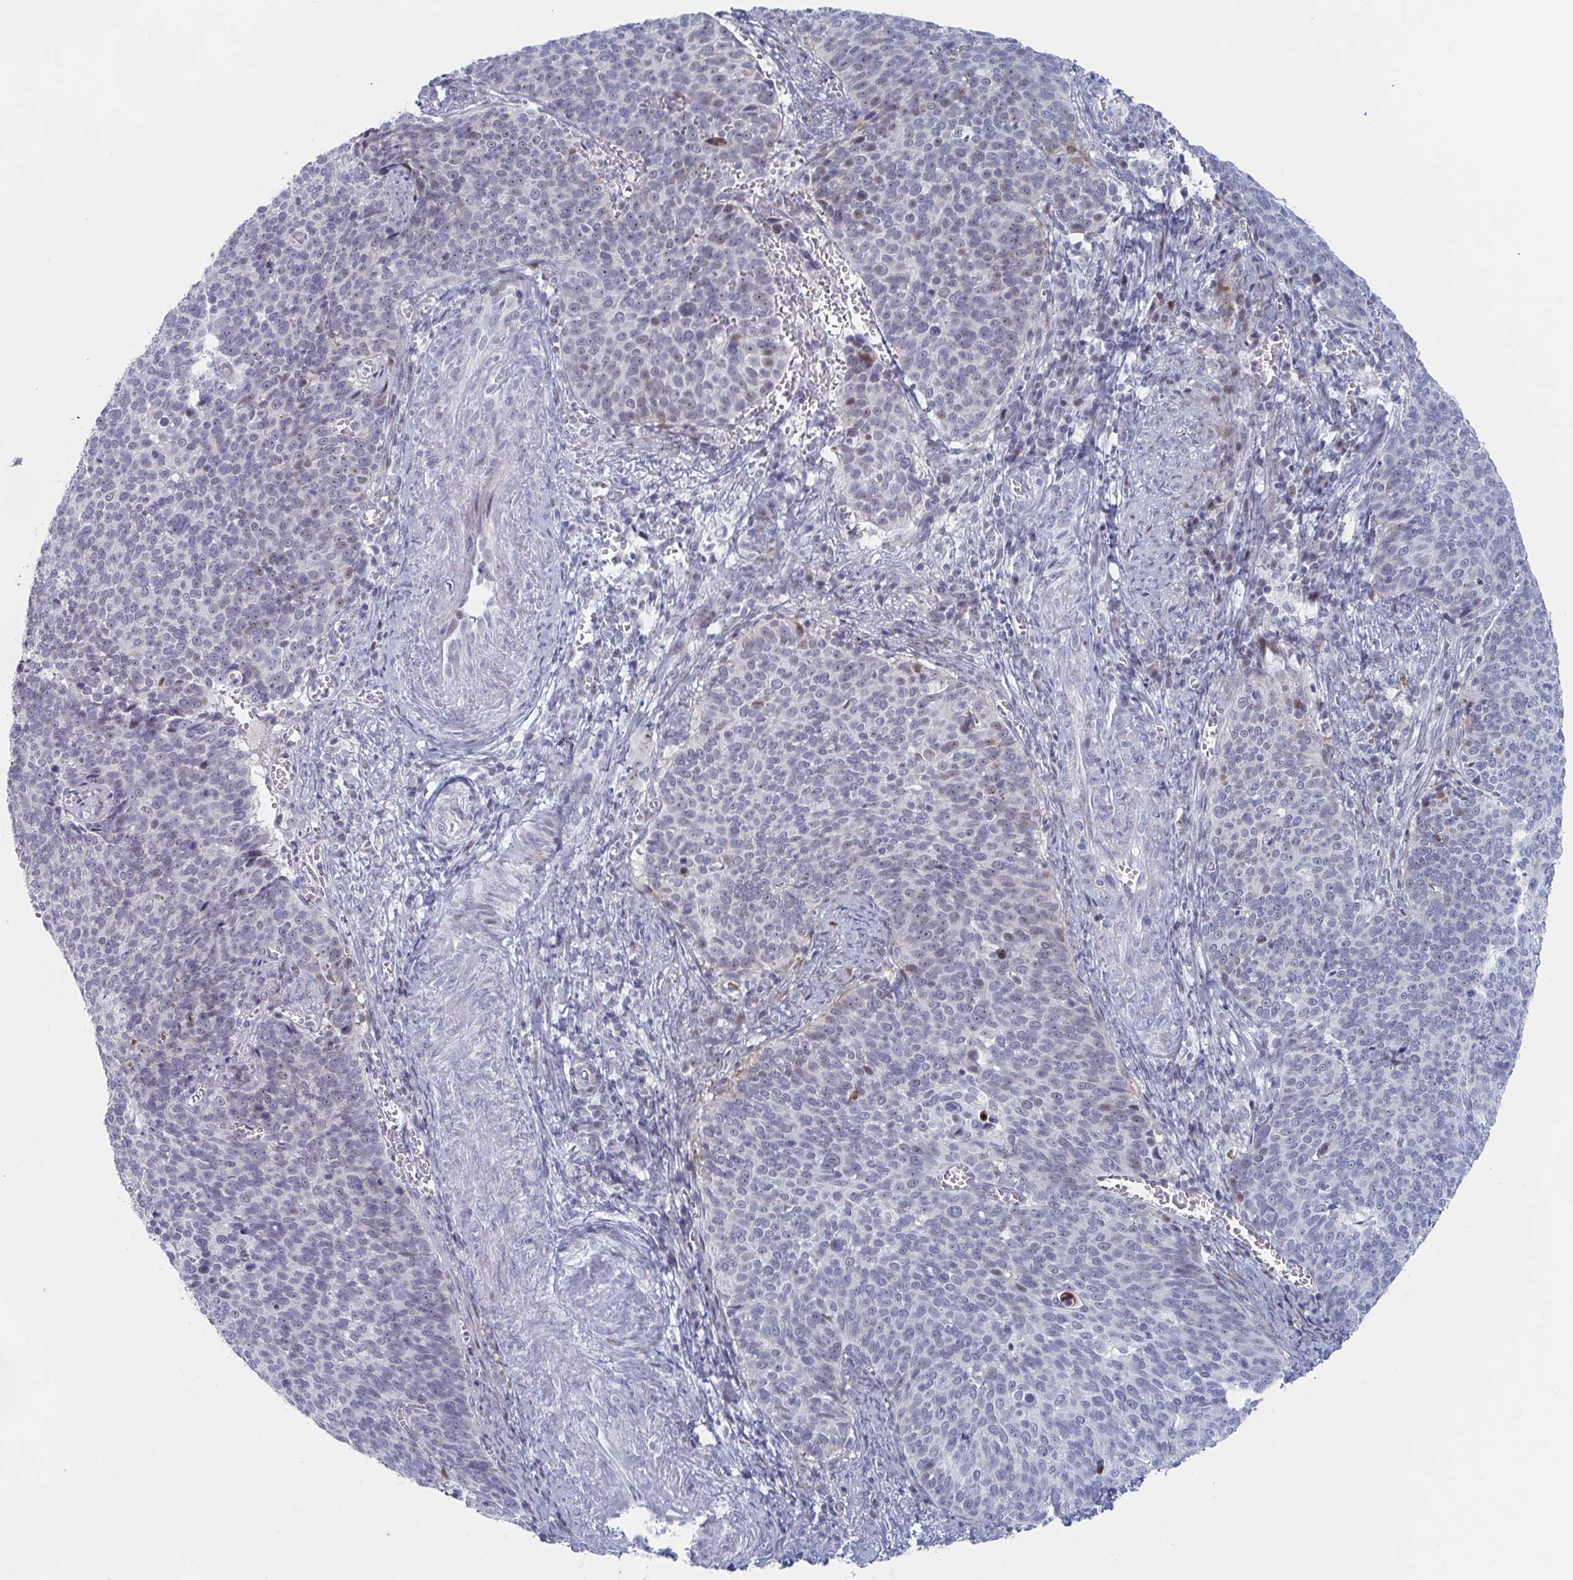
{"staining": {"intensity": "weak", "quantity": "<25%", "location": "nuclear"}, "tissue": "cervical cancer", "cell_type": "Tumor cells", "image_type": "cancer", "snomed": [{"axis": "morphology", "description": "Normal tissue, NOS"}, {"axis": "morphology", "description": "Squamous cell carcinoma, NOS"}, {"axis": "topography", "description": "Cervix"}], "caption": "Immunohistochemistry image of neoplastic tissue: human cervical squamous cell carcinoma stained with DAB exhibits no significant protein expression in tumor cells.", "gene": "NR1H2", "patient": {"sex": "female", "age": 39}}